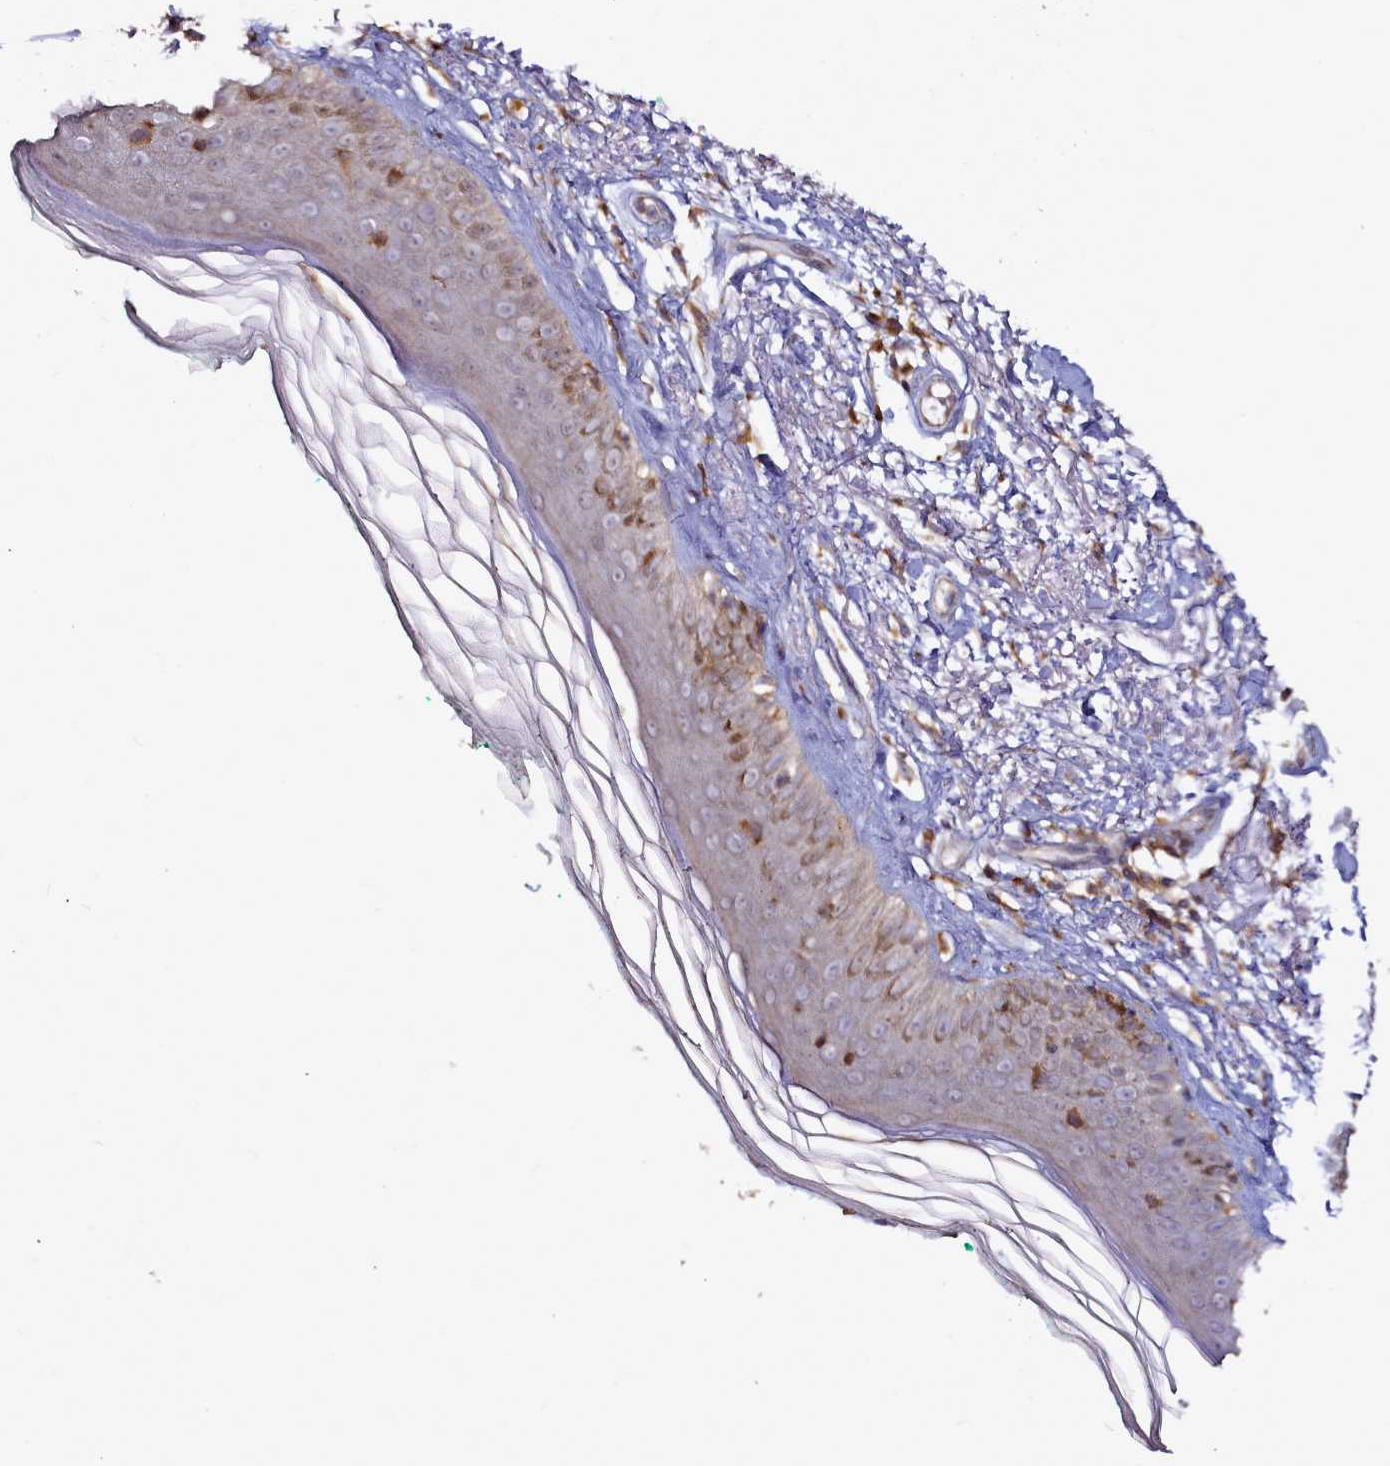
{"staining": {"intensity": "negative", "quantity": "none", "location": "none"}, "tissue": "melanoma", "cell_type": "Tumor cells", "image_type": "cancer", "snomed": [{"axis": "morphology", "description": "Malignant melanoma, NOS"}, {"axis": "topography", "description": "Skin"}], "caption": "Malignant melanoma was stained to show a protein in brown. There is no significant expression in tumor cells.", "gene": "NCKAP1L", "patient": {"sex": "female", "age": 94}}